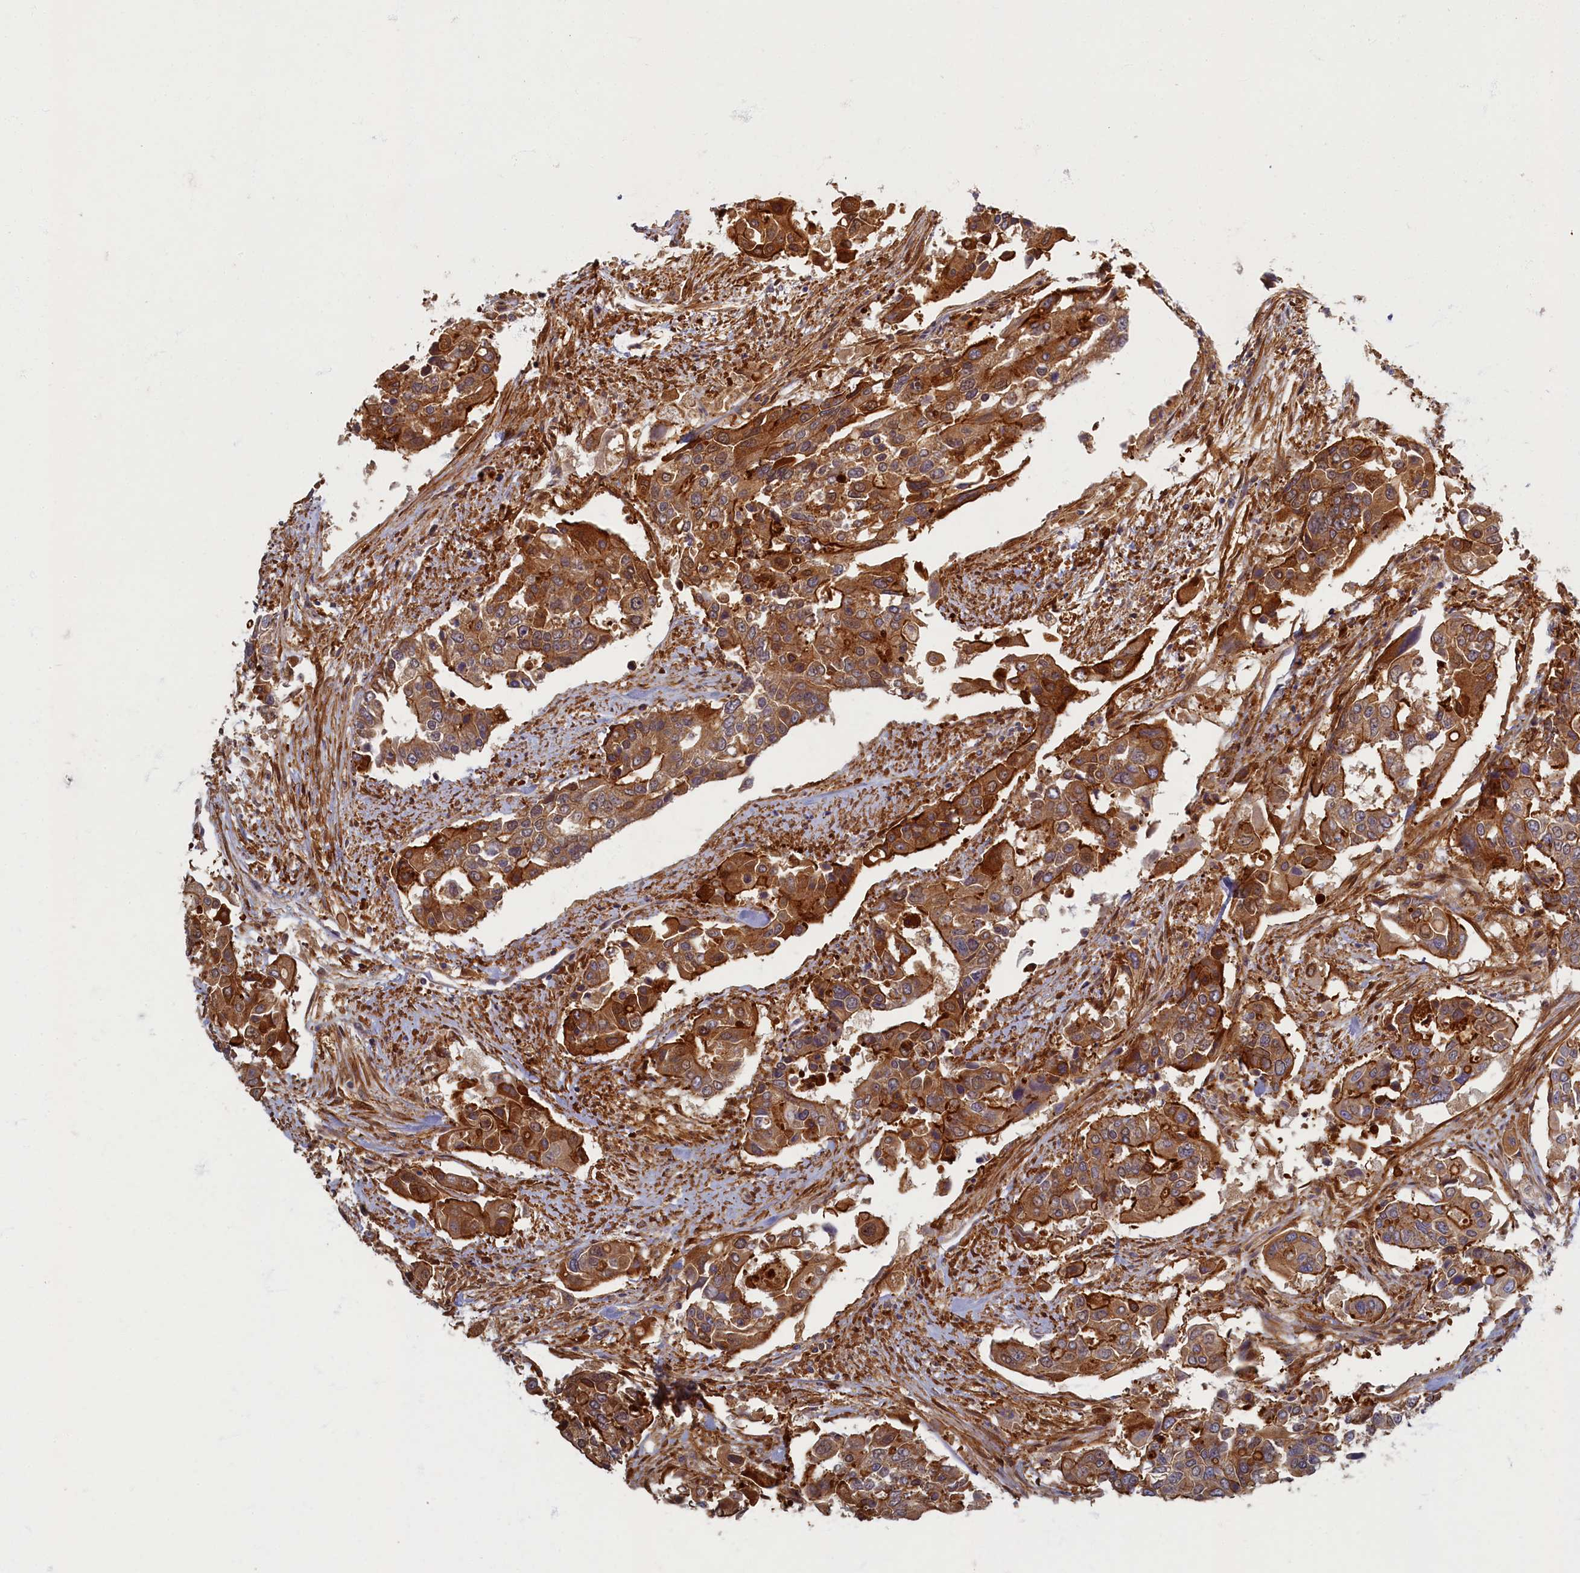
{"staining": {"intensity": "moderate", "quantity": ">75%", "location": "cytoplasmic/membranous"}, "tissue": "colorectal cancer", "cell_type": "Tumor cells", "image_type": "cancer", "snomed": [{"axis": "morphology", "description": "Adenocarcinoma, NOS"}, {"axis": "topography", "description": "Colon"}], "caption": "An immunohistochemistry (IHC) micrograph of neoplastic tissue is shown. Protein staining in brown shows moderate cytoplasmic/membranous positivity in colorectal adenocarcinoma within tumor cells. (IHC, brightfield microscopy, high magnification).", "gene": "PSMG2", "patient": {"sex": "male", "age": 77}}